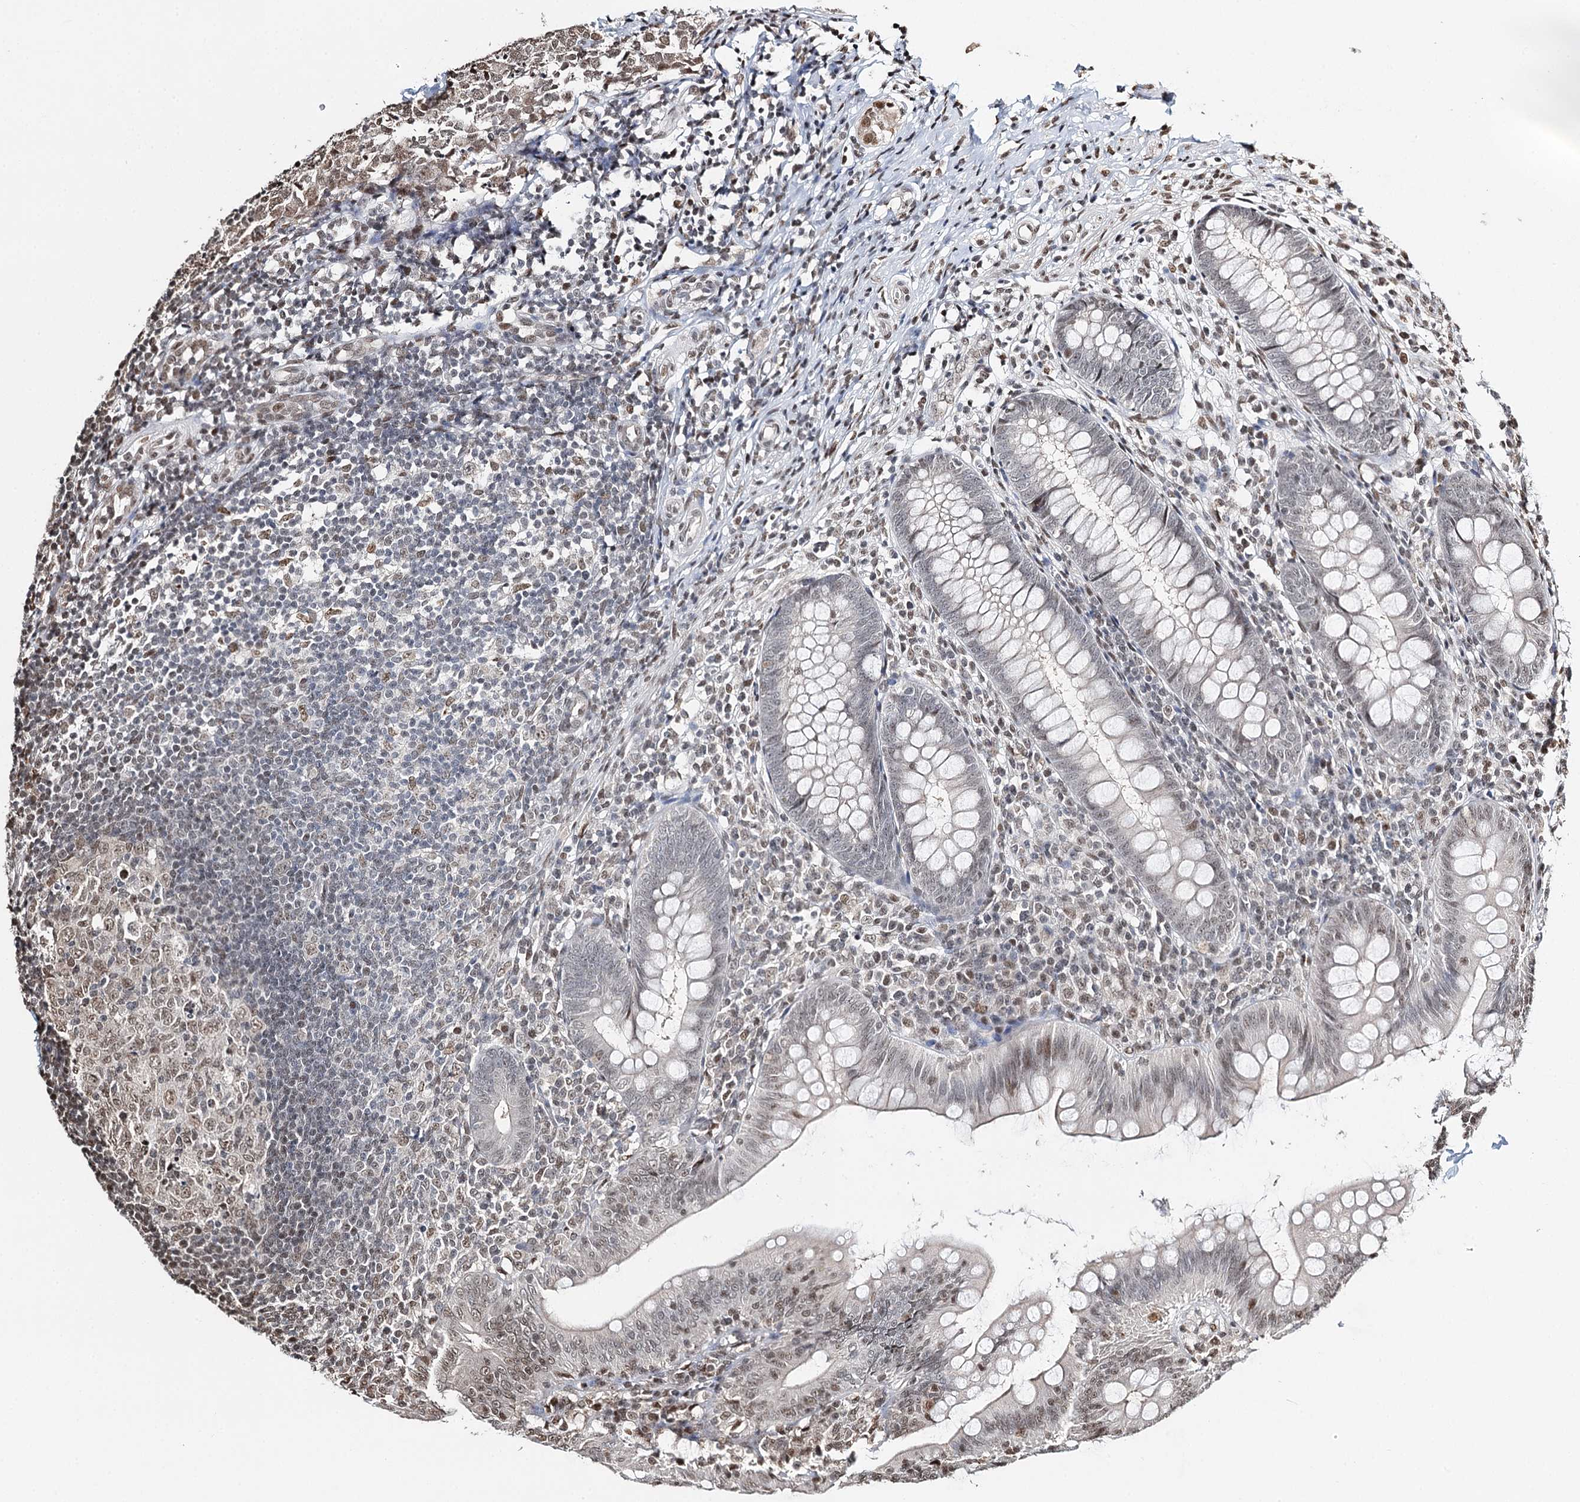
{"staining": {"intensity": "moderate", "quantity": "<25%", "location": "nuclear"}, "tissue": "appendix", "cell_type": "Glandular cells", "image_type": "normal", "snomed": [{"axis": "morphology", "description": "Normal tissue, NOS"}, {"axis": "topography", "description": "Appendix"}], "caption": "This is a histology image of IHC staining of benign appendix, which shows moderate staining in the nuclear of glandular cells.", "gene": "RPS27A", "patient": {"sex": "male", "age": 14}}